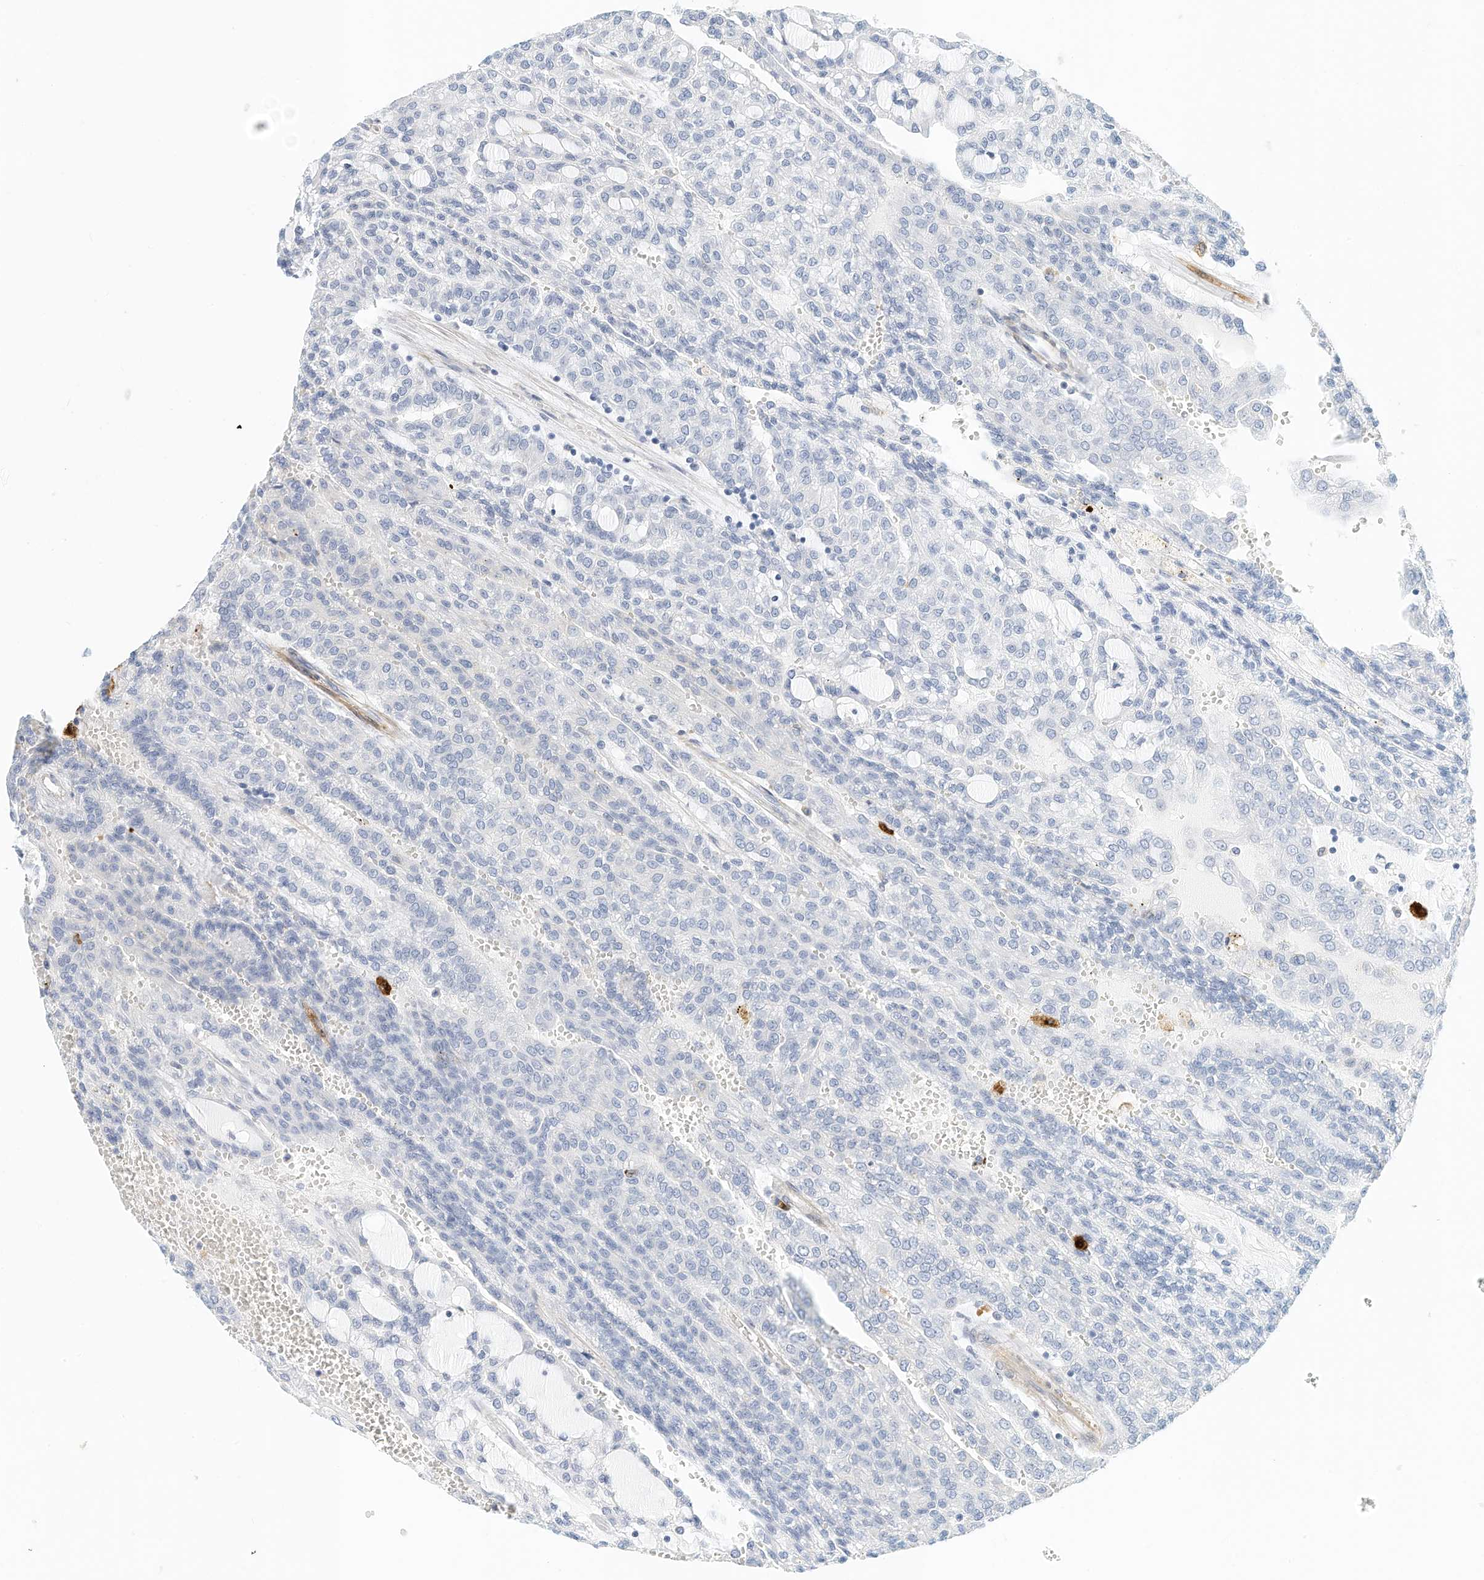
{"staining": {"intensity": "negative", "quantity": "none", "location": "none"}, "tissue": "renal cancer", "cell_type": "Tumor cells", "image_type": "cancer", "snomed": [{"axis": "morphology", "description": "Adenocarcinoma, NOS"}, {"axis": "topography", "description": "Kidney"}], "caption": "Immunohistochemical staining of renal cancer (adenocarcinoma) shows no significant expression in tumor cells.", "gene": "MICAL1", "patient": {"sex": "male", "age": 63}}